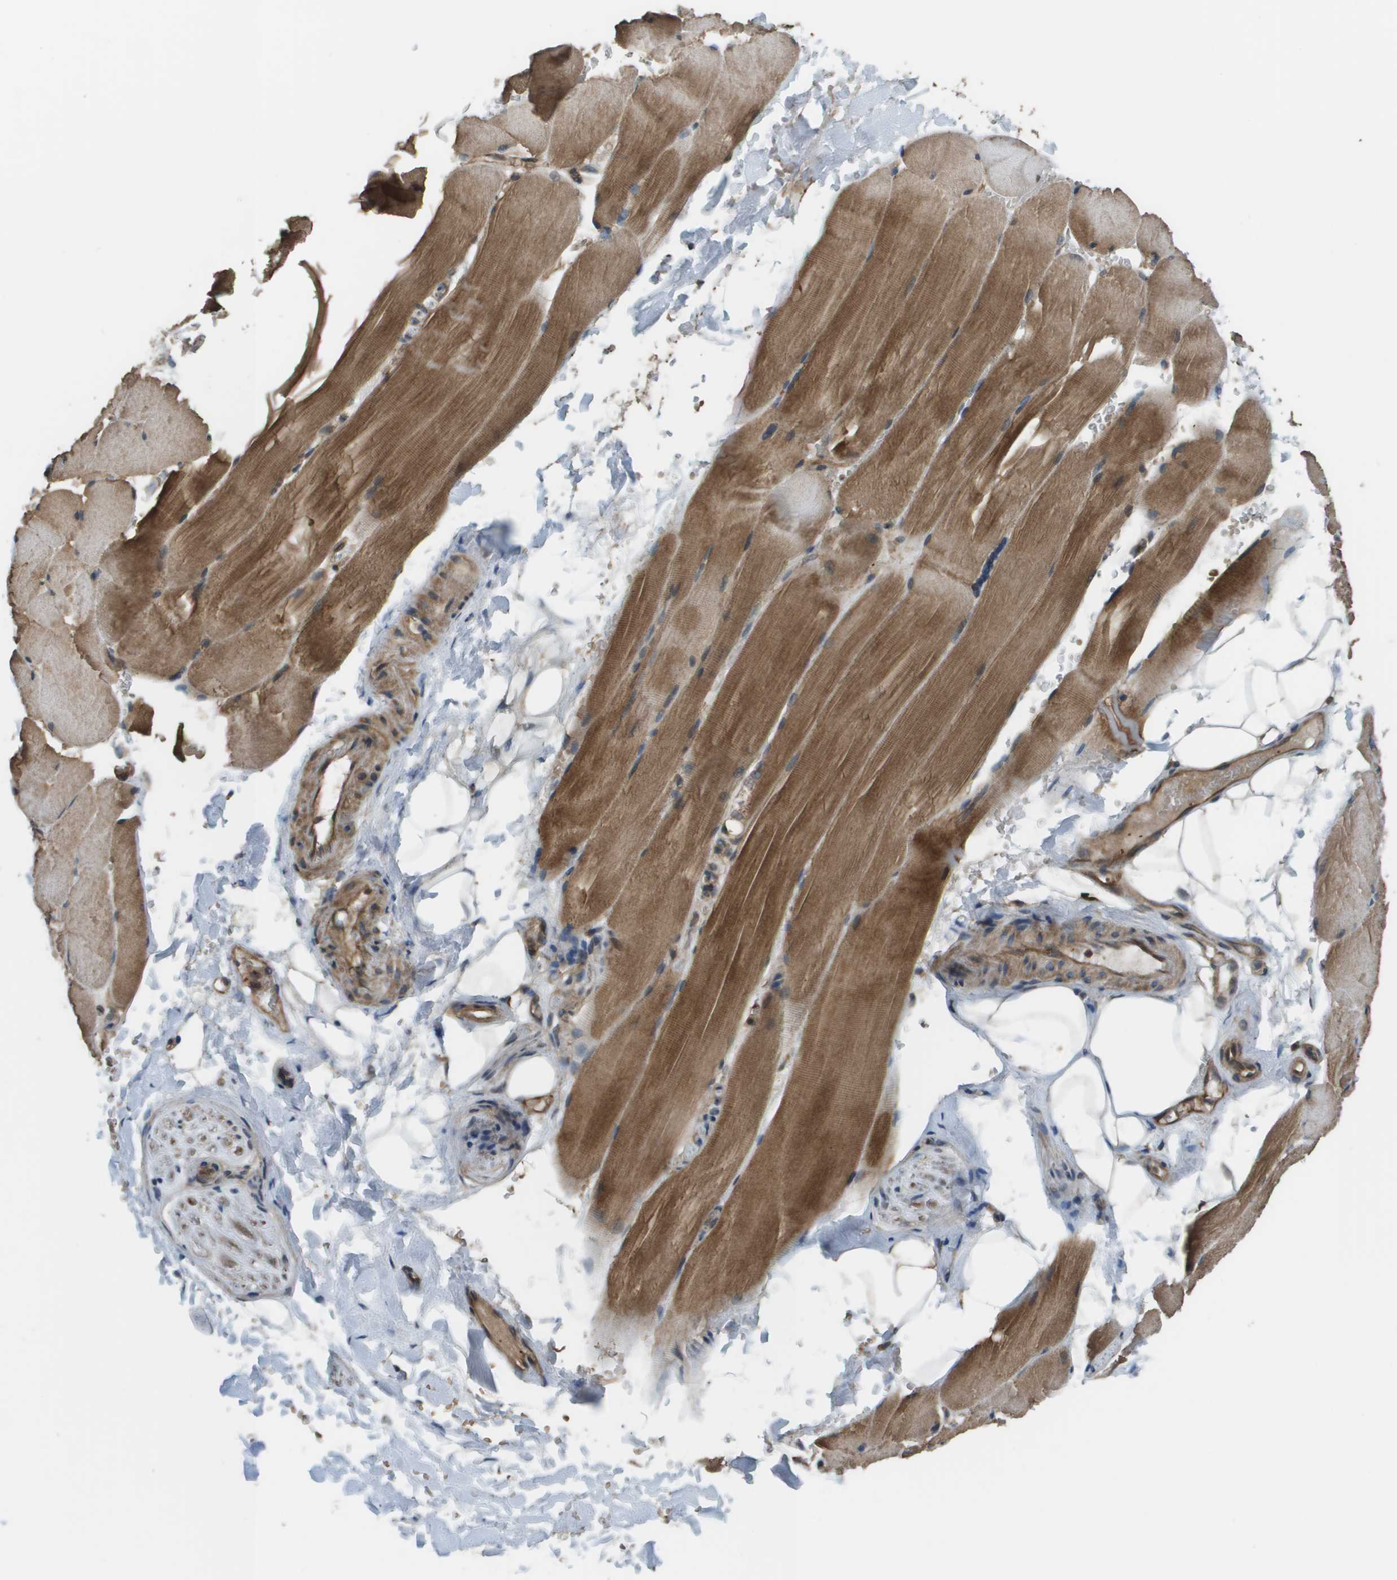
{"staining": {"intensity": "moderate", "quantity": ">75%", "location": "cytoplasmic/membranous"}, "tissue": "skeletal muscle", "cell_type": "Myocytes", "image_type": "normal", "snomed": [{"axis": "morphology", "description": "Normal tissue, NOS"}, {"axis": "topography", "description": "Skin"}, {"axis": "topography", "description": "Skeletal muscle"}], "caption": "Moderate cytoplasmic/membranous protein staining is appreciated in about >75% of myocytes in skeletal muscle. The protein is stained brown, and the nuclei are stained in blue (DAB IHC with brightfield microscopy, high magnification).", "gene": "PLPBP", "patient": {"sex": "male", "age": 83}}